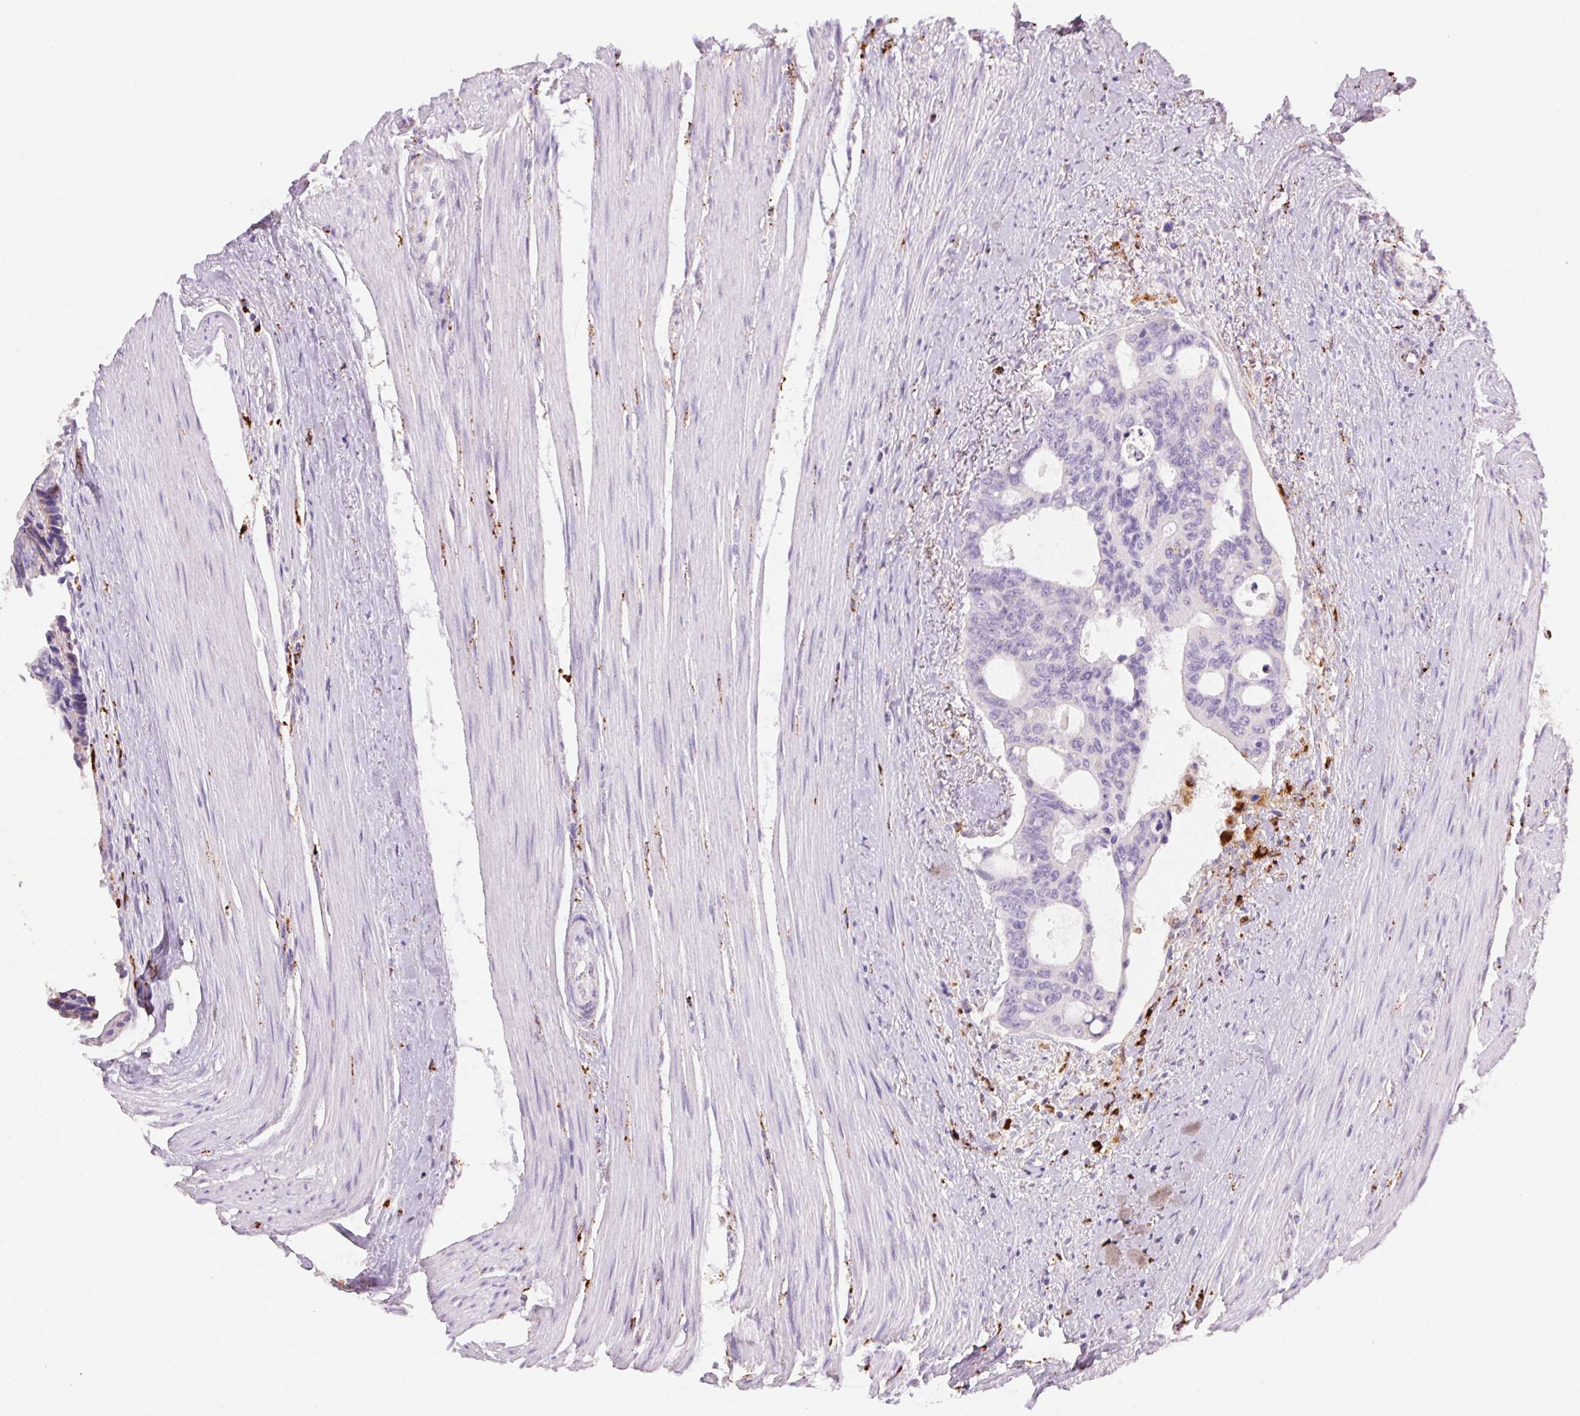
{"staining": {"intensity": "moderate", "quantity": "<25%", "location": "cytoplasmic/membranous"}, "tissue": "colorectal cancer", "cell_type": "Tumor cells", "image_type": "cancer", "snomed": [{"axis": "morphology", "description": "Adenocarcinoma, NOS"}, {"axis": "topography", "description": "Rectum"}], "caption": "Tumor cells show moderate cytoplasmic/membranous expression in about <25% of cells in colorectal cancer.", "gene": "SCPEP1", "patient": {"sex": "male", "age": 76}}